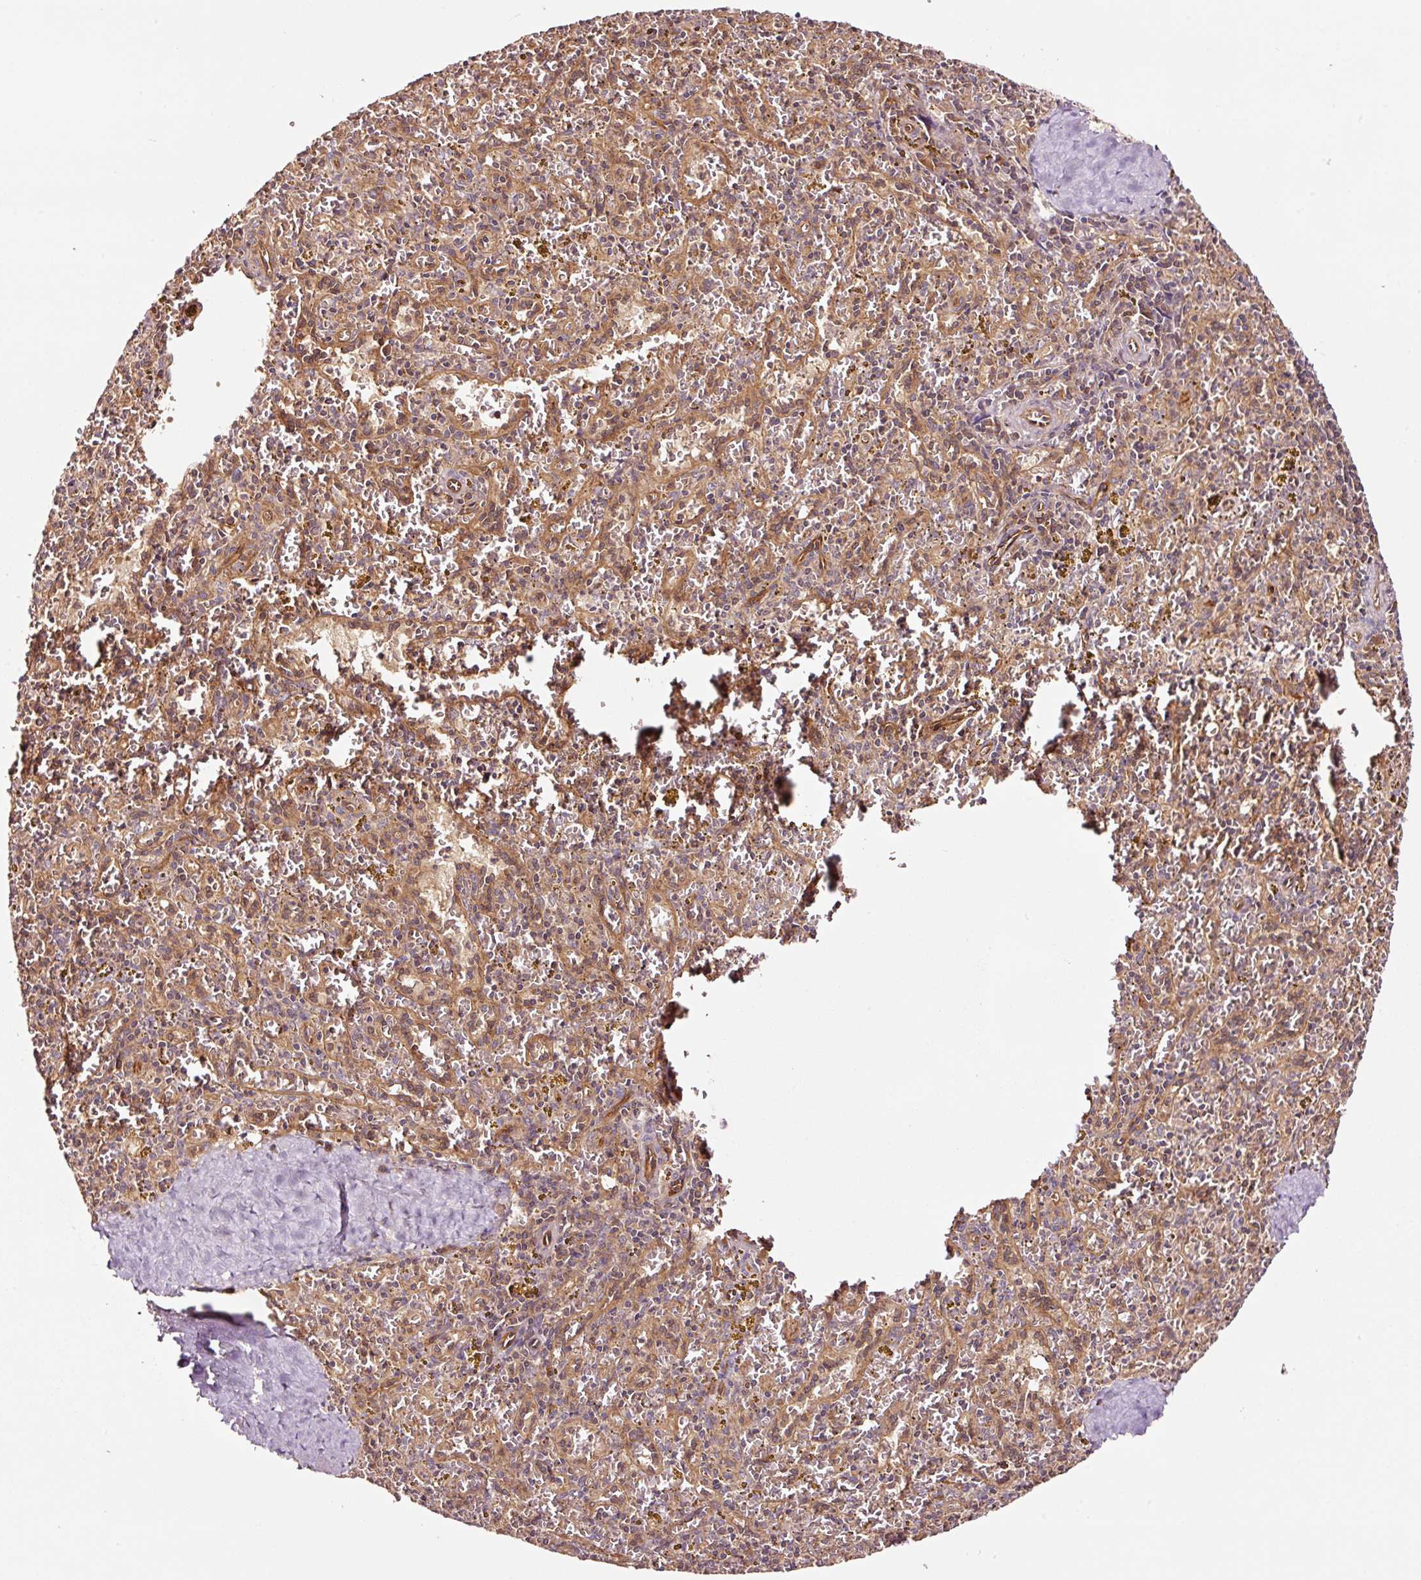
{"staining": {"intensity": "moderate", "quantity": ">75%", "location": "cytoplasmic/membranous"}, "tissue": "spleen", "cell_type": "Cells in red pulp", "image_type": "normal", "snomed": [{"axis": "morphology", "description": "Normal tissue, NOS"}, {"axis": "topography", "description": "Spleen"}], "caption": "This histopathology image exhibits immunohistochemistry staining of normal human spleen, with medium moderate cytoplasmic/membranous positivity in approximately >75% of cells in red pulp.", "gene": "METAP1", "patient": {"sex": "male", "age": 57}}